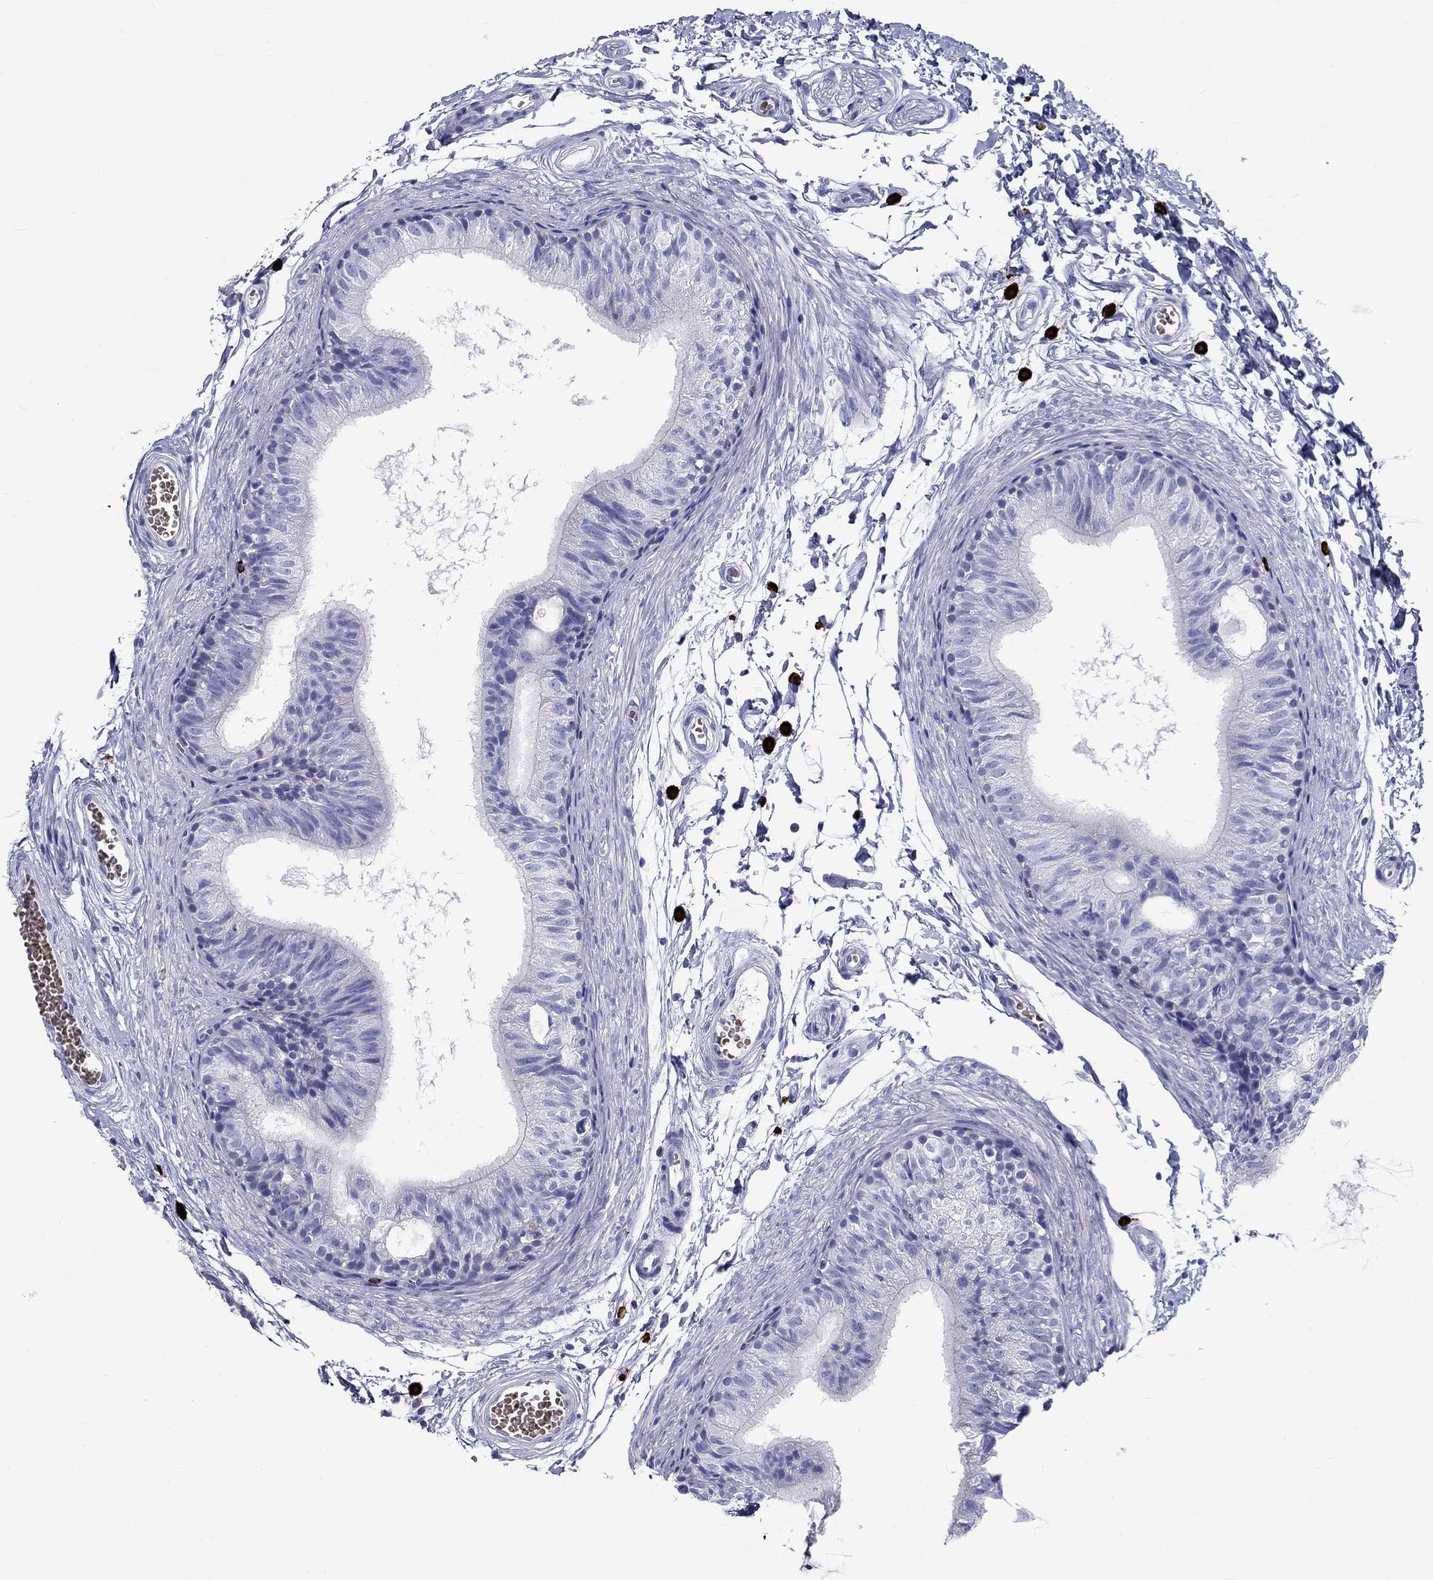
{"staining": {"intensity": "negative", "quantity": "none", "location": "none"}, "tissue": "epididymis", "cell_type": "Glandular cells", "image_type": "normal", "snomed": [{"axis": "morphology", "description": "Normal tissue, NOS"}, {"axis": "topography", "description": "Epididymis"}], "caption": "A photomicrograph of epididymis stained for a protein shows no brown staining in glandular cells.", "gene": "CD40LG", "patient": {"sex": "male", "age": 22}}